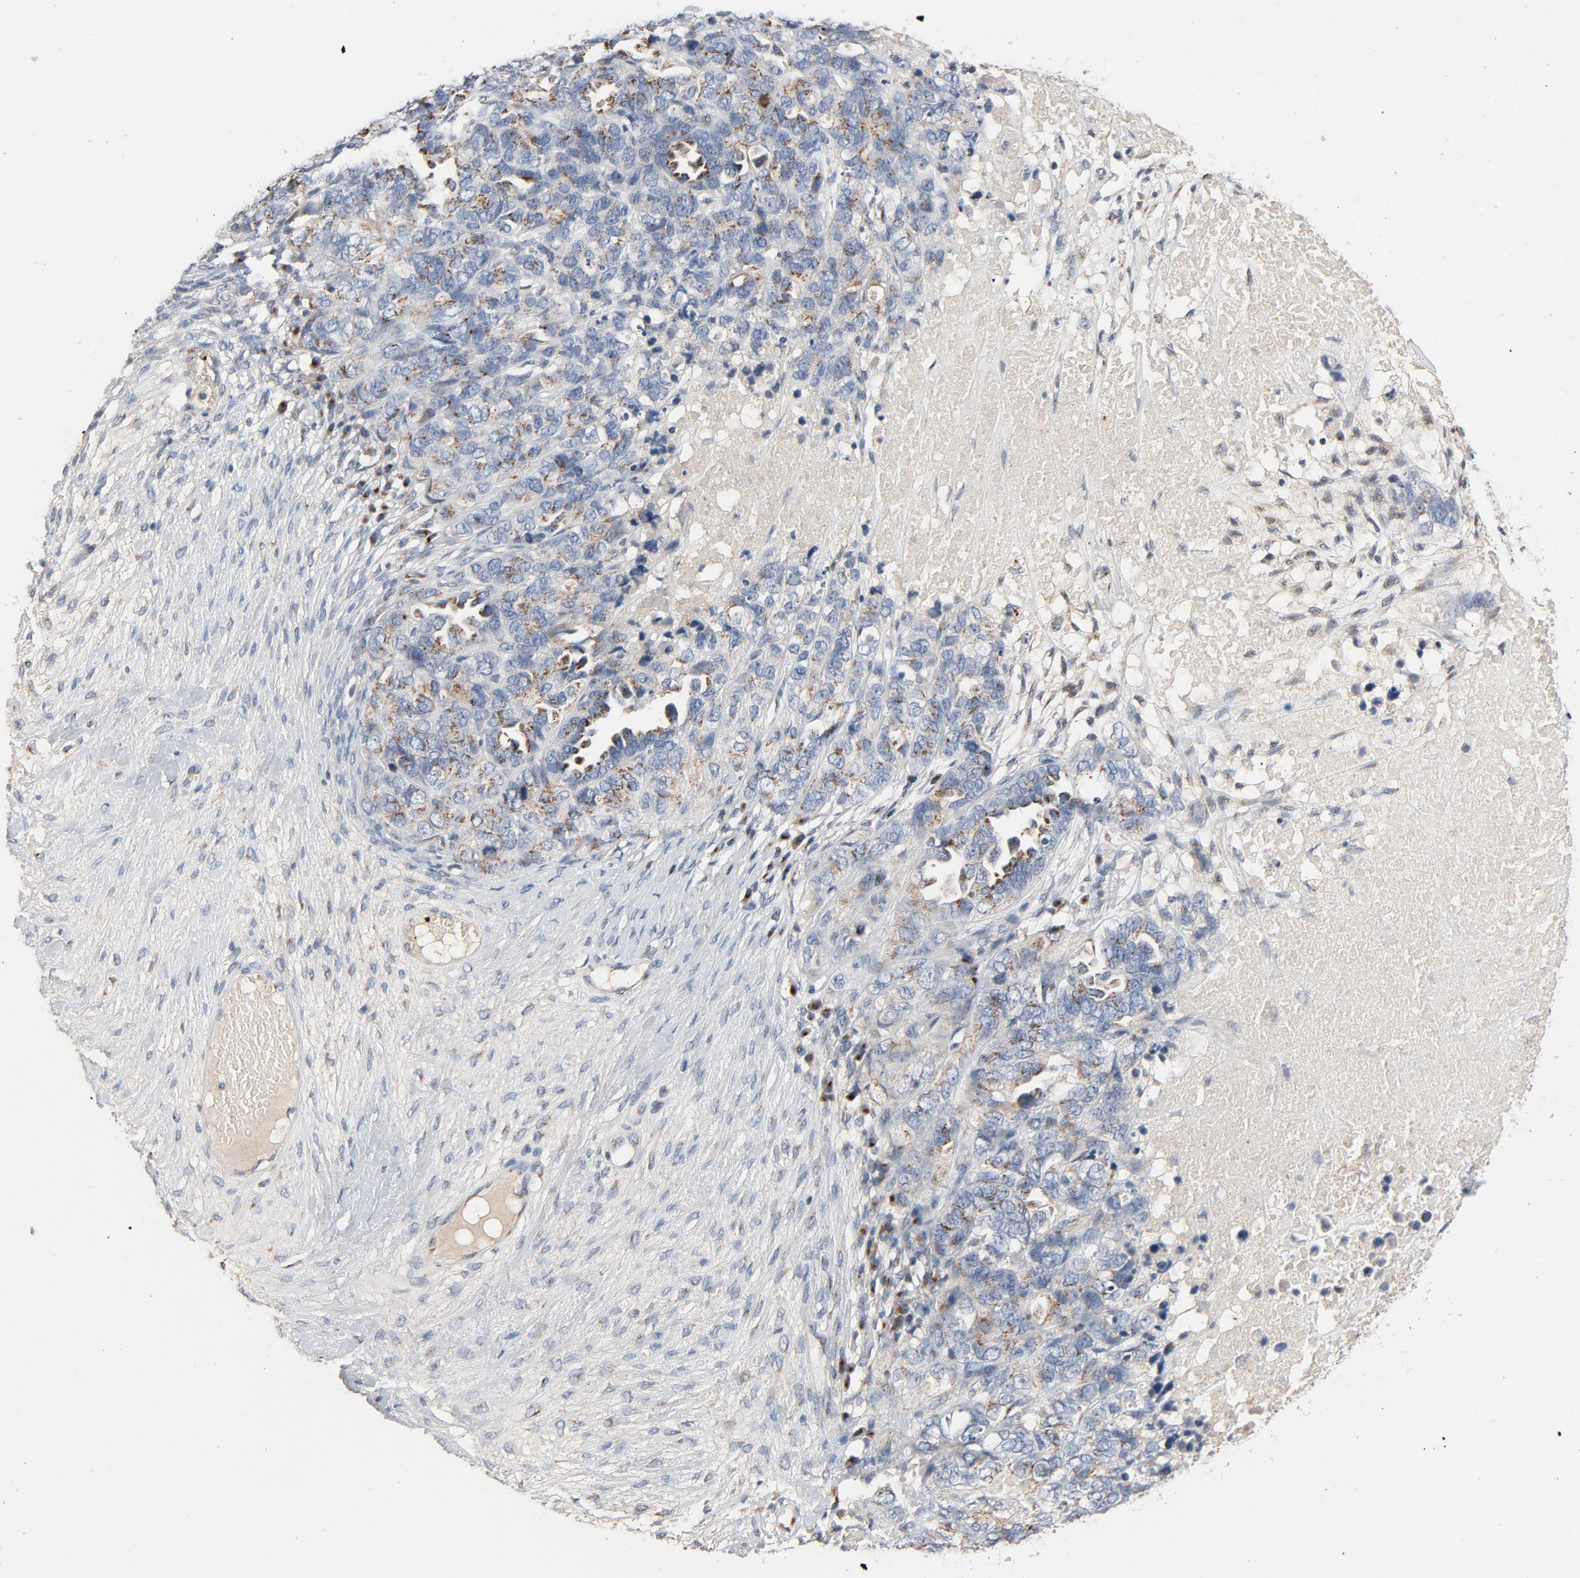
{"staining": {"intensity": "weak", "quantity": "25%-75%", "location": "cytoplasmic/membranous"}, "tissue": "ovarian cancer", "cell_type": "Tumor cells", "image_type": "cancer", "snomed": [{"axis": "morphology", "description": "Carcinoma, endometroid"}, {"axis": "topography", "description": "Ovary"}], "caption": "DAB (3,3'-diaminobenzidine) immunohistochemical staining of endometroid carcinoma (ovarian) exhibits weak cytoplasmic/membranous protein positivity in approximately 25%-75% of tumor cells.", "gene": "LMAN2", "patient": {"sex": "female", "age": 75}}